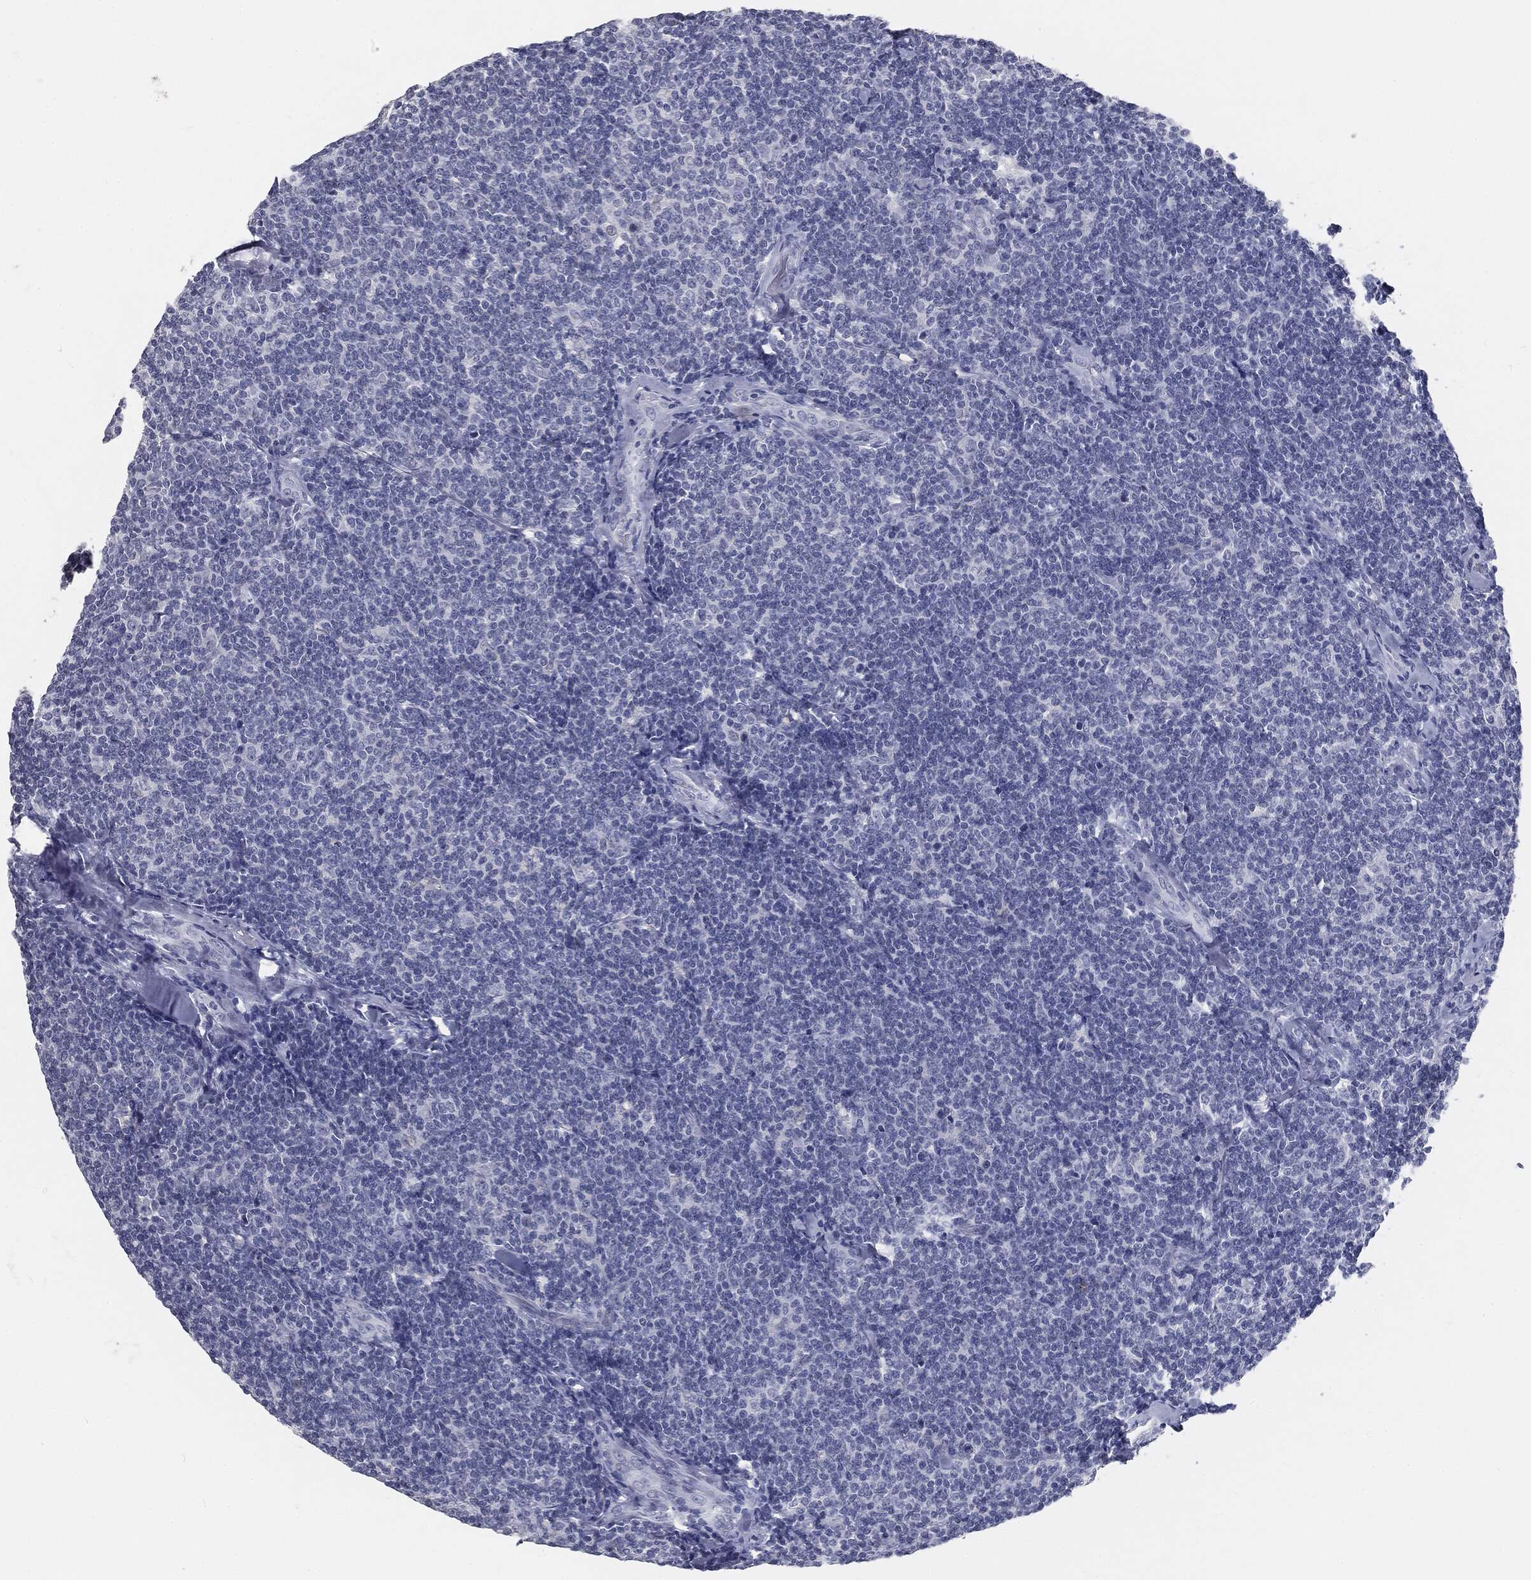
{"staining": {"intensity": "negative", "quantity": "none", "location": "none"}, "tissue": "lymphoma", "cell_type": "Tumor cells", "image_type": "cancer", "snomed": [{"axis": "morphology", "description": "Malignant lymphoma, non-Hodgkin's type, Low grade"}, {"axis": "topography", "description": "Lymph node"}], "caption": "This is an immunohistochemistry (IHC) histopathology image of human malignant lymphoma, non-Hodgkin's type (low-grade). There is no staining in tumor cells.", "gene": "PRAME", "patient": {"sex": "female", "age": 56}}